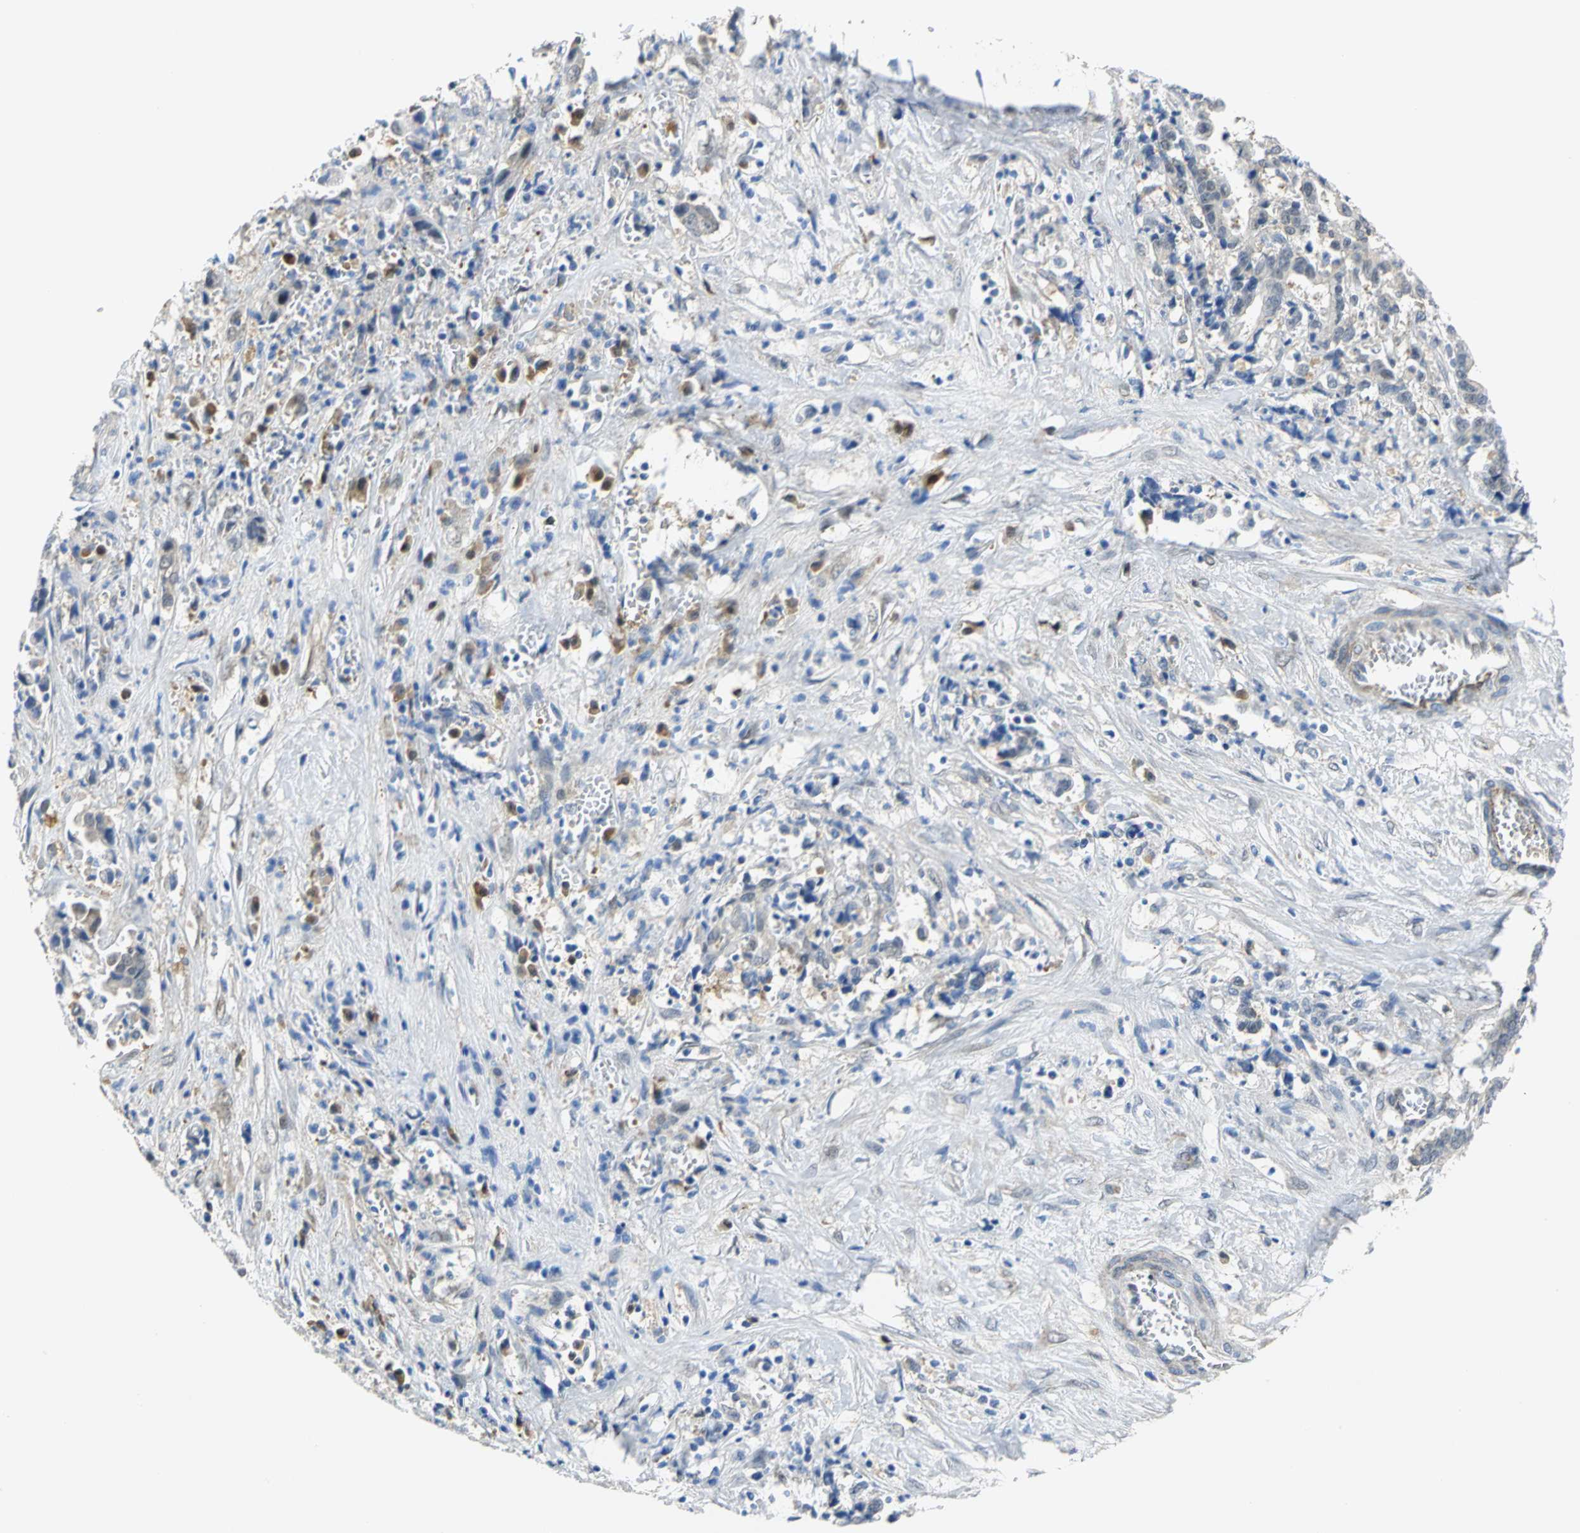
{"staining": {"intensity": "negative", "quantity": "none", "location": "none"}, "tissue": "liver cancer", "cell_type": "Tumor cells", "image_type": "cancer", "snomed": [{"axis": "morphology", "description": "Cholangiocarcinoma"}, {"axis": "topography", "description": "Liver"}], "caption": "Immunohistochemistry (IHC) histopathology image of neoplastic tissue: human cholangiocarcinoma (liver) stained with DAB exhibits no significant protein staining in tumor cells.", "gene": "PGM3", "patient": {"sex": "male", "age": 57}}